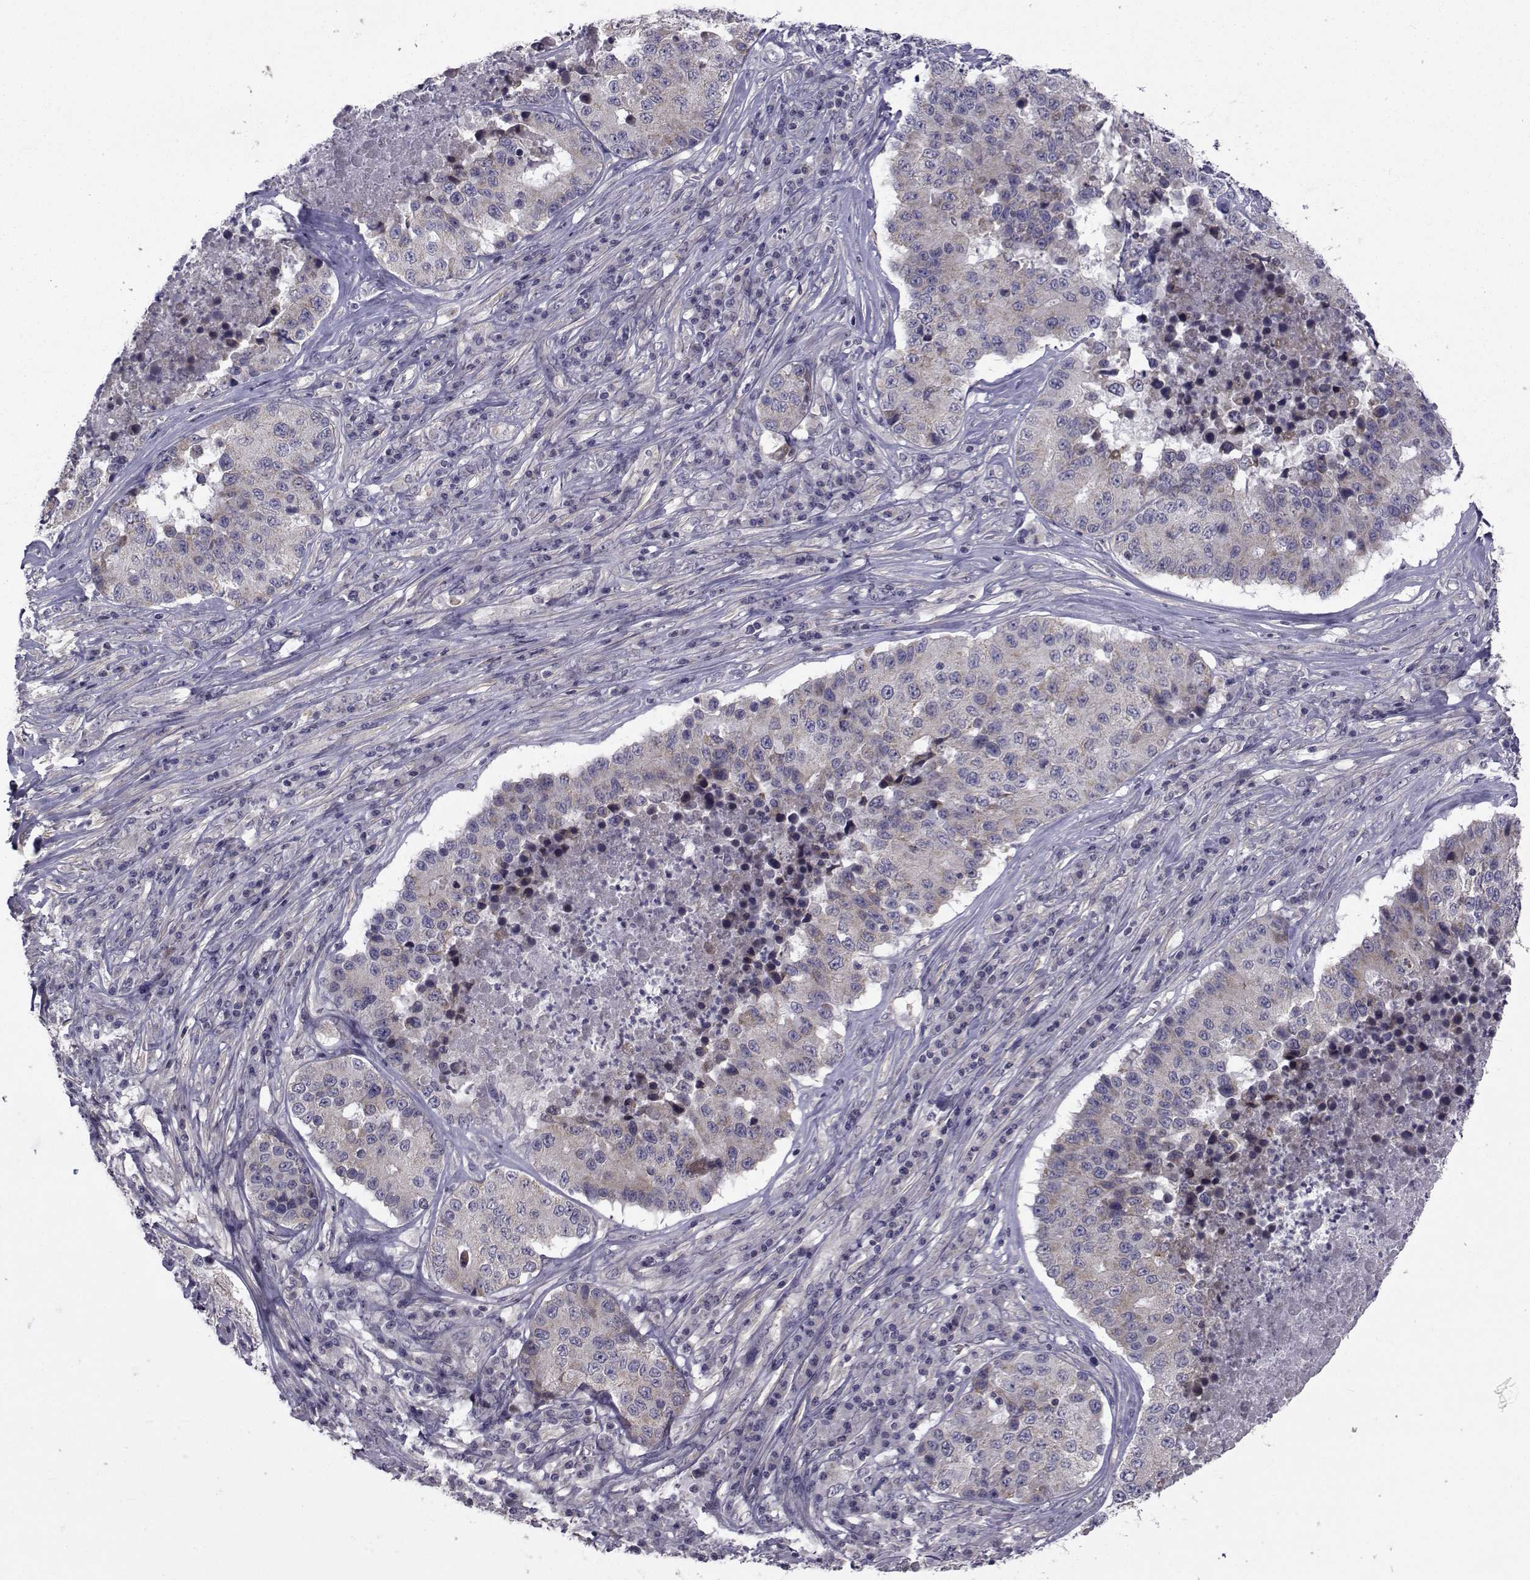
{"staining": {"intensity": "weak", "quantity": "<25%", "location": "cytoplasmic/membranous"}, "tissue": "stomach cancer", "cell_type": "Tumor cells", "image_type": "cancer", "snomed": [{"axis": "morphology", "description": "Adenocarcinoma, NOS"}, {"axis": "topography", "description": "Stomach"}], "caption": "Histopathology image shows no significant protein positivity in tumor cells of stomach cancer.", "gene": "CFAP74", "patient": {"sex": "male", "age": 71}}